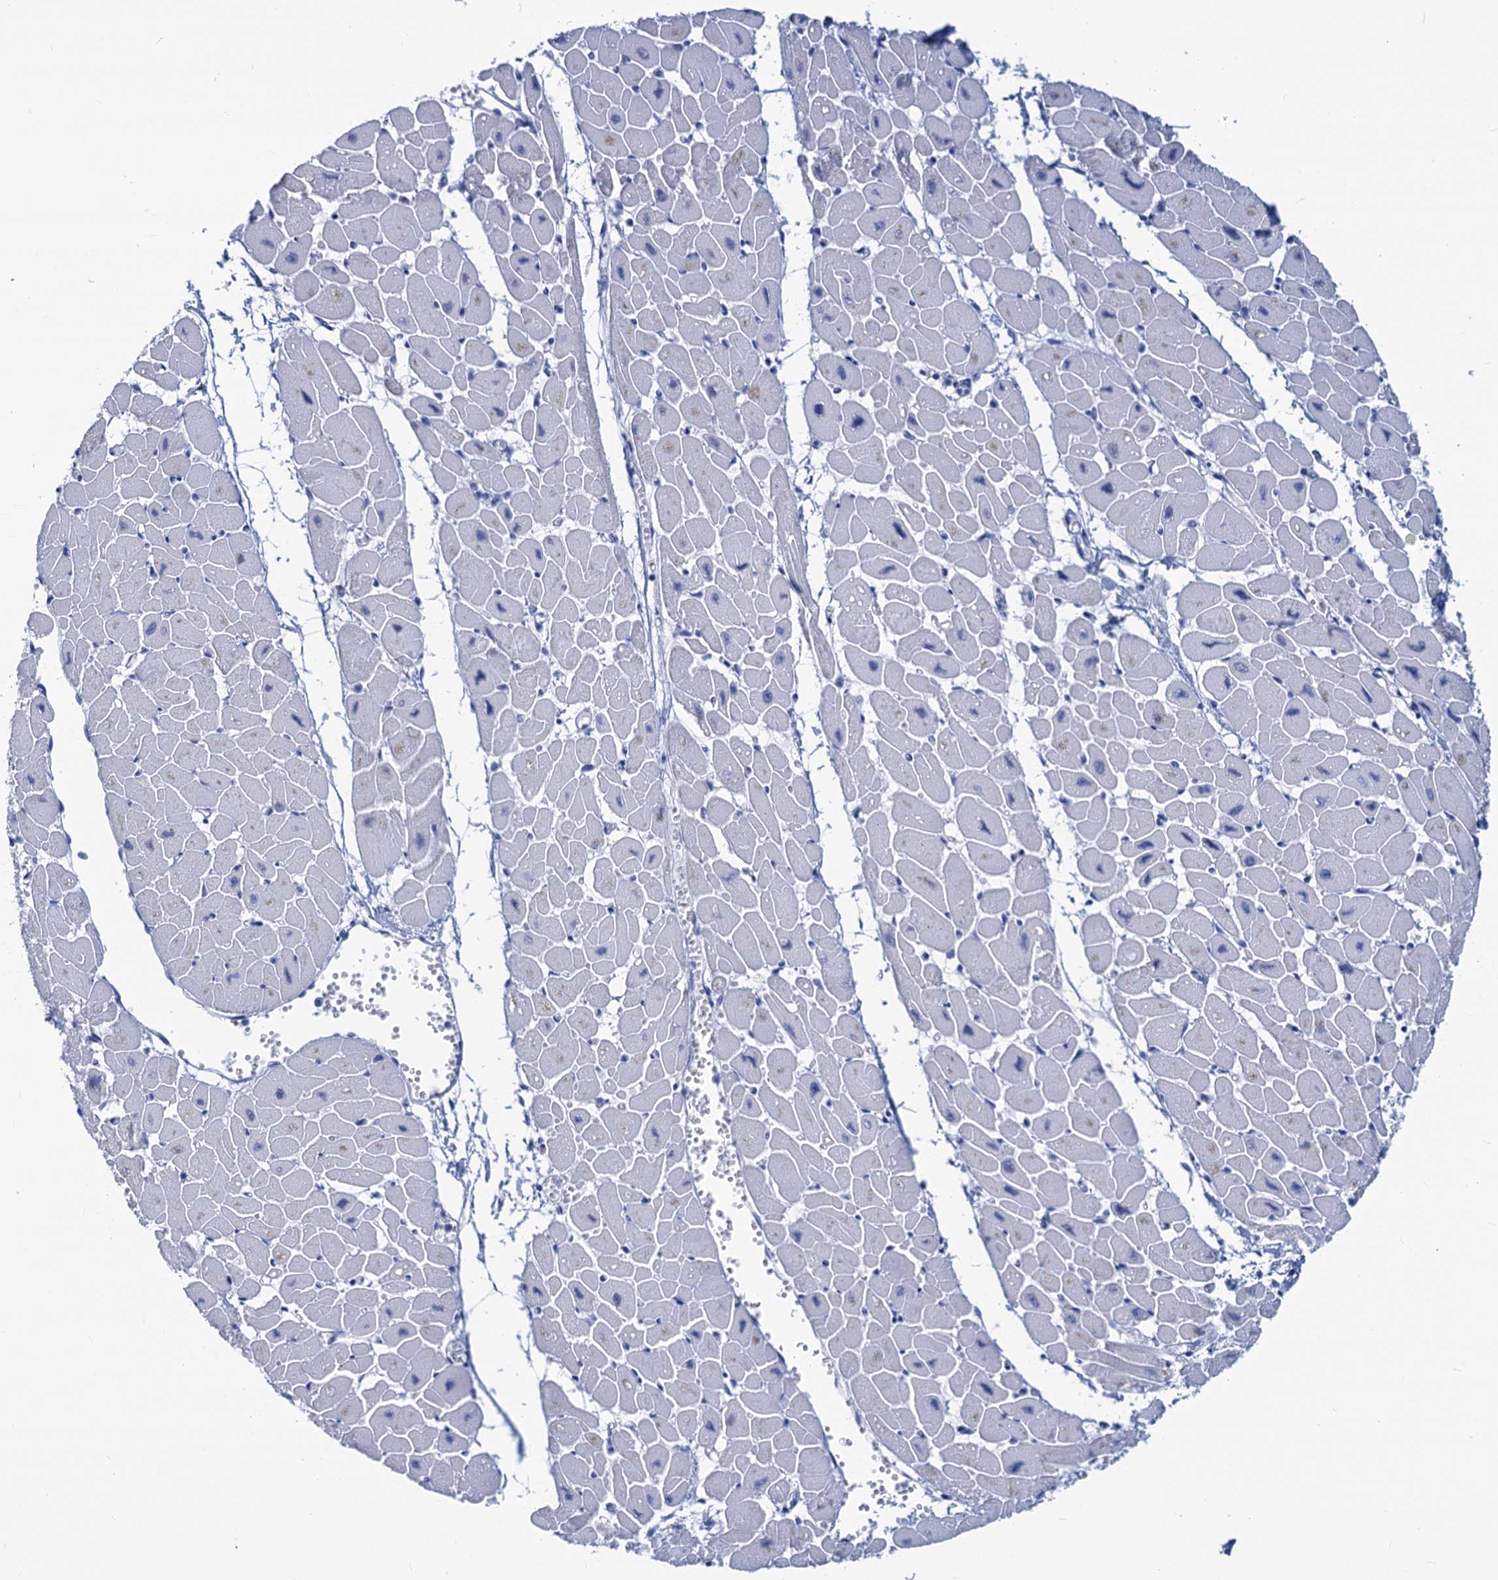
{"staining": {"intensity": "negative", "quantity": "none", "location": "none"}, "tissue": "heart muscle", "cell_type": "Cardiomyocytes", "image_type": "normal", "snomed": [{"axis": "morphology", "description": "Normal tissue, NOS"}, {"axis": "topography", "description": "Heart"}], "caption": "Protein analysis of benign heart muscle displays no significant expression in cardiomyocytes.", "gene": "CABYR", "patient": {"sex": "female", "age": 54}}